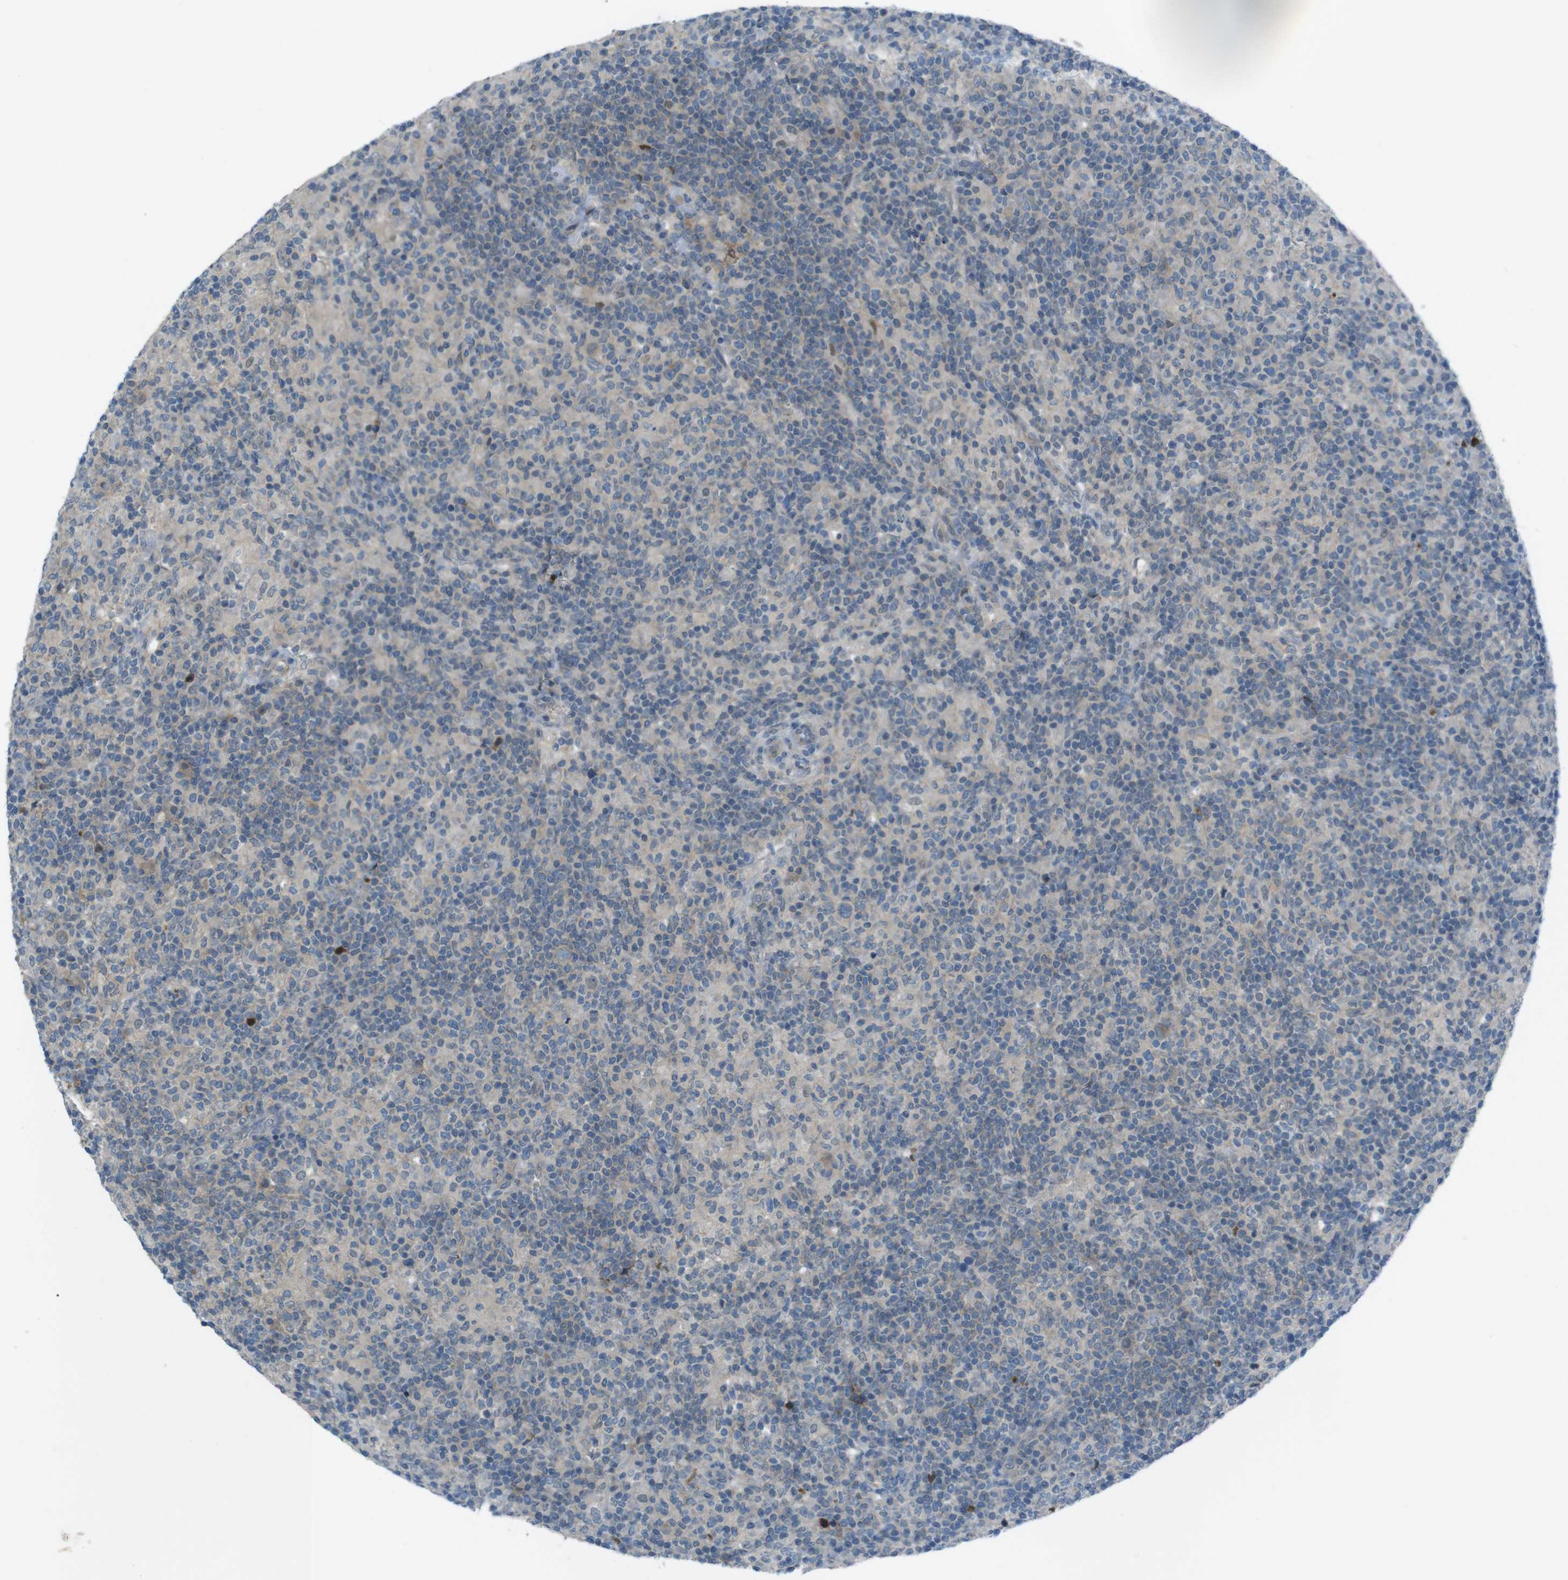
{"staining": {"intensity": "weak", "quantity": "<25%", "location": "cytoplasmic/membranous"}, "tissue": "lymphoma", "cell_type": "Tumor cells", "image_type": "cancer", "snomed": [{"axis": "morphology", "description": "Hodgkin's disease, NOS"}, {"axis": "topography", "description": "Lymph node"}], "caption": "High power microscopy photomicrograph of an immunohistochemistry (IHC) micrograph of lymphoma, revealing no significant staining in tumor cells.", "gene": "ZDHHC20", "patient": {"sex": "male", "age": 70}}